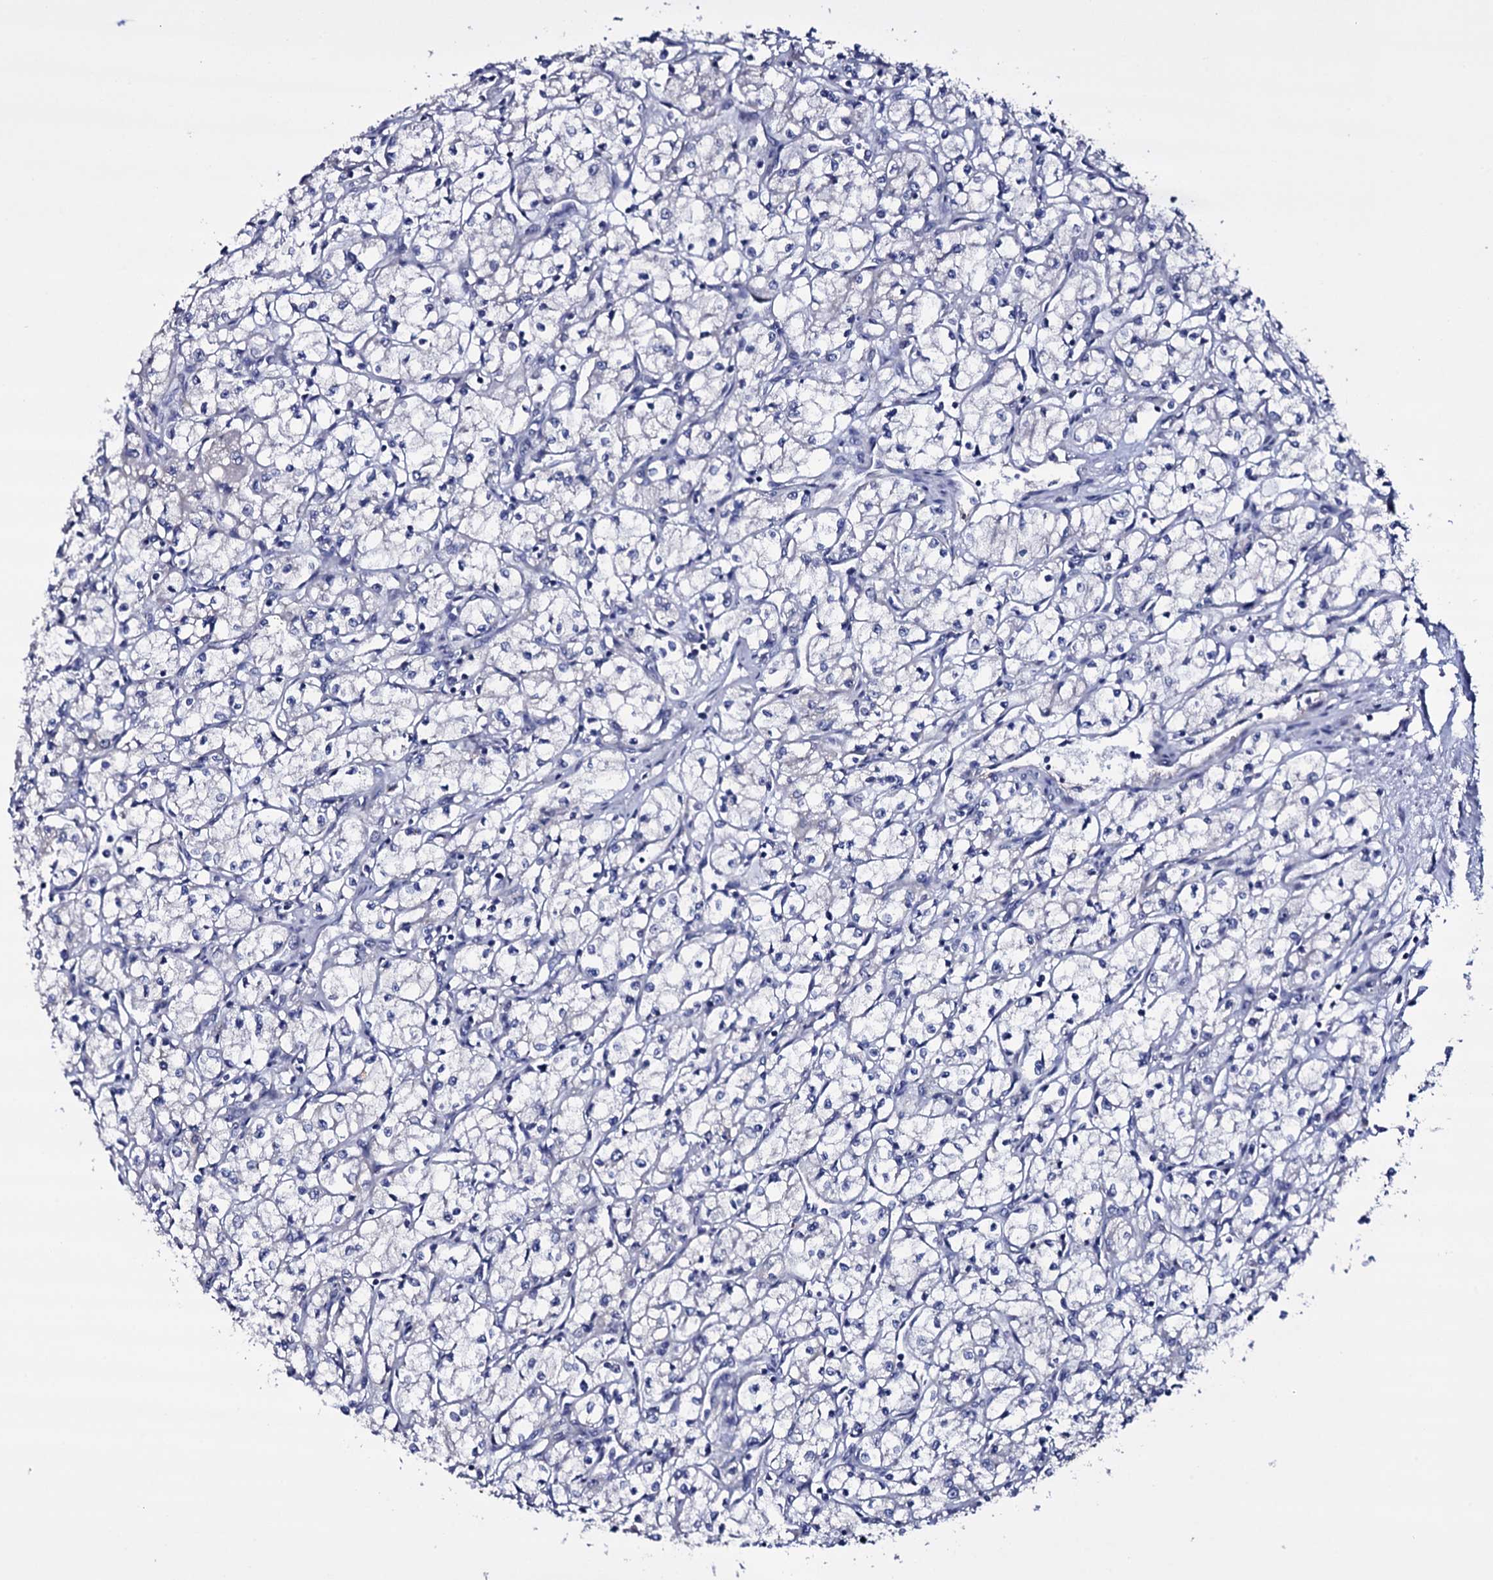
{"staining": {"intensity": "negative", "quantity": "none", "location": "none"}, "tissue": "renal cancer", "cell_type": "Tumor cells", "image_type": "cancer", "snomed": [{"axis": "morphology", "description": "Adenocarcinoma, NOS"}, {"axis": "topography", "description": "Kidney"}], "caption": "IHC photomicrograph of neoplastic tissue: adenocarcinoma (renal) stained with DAB (3,3'-diaminobenzidine) exhibits no significant protein positivity in tumor cells.", "gene": "BCL2L14", "patient": {"sex": "male", "age": 59}}